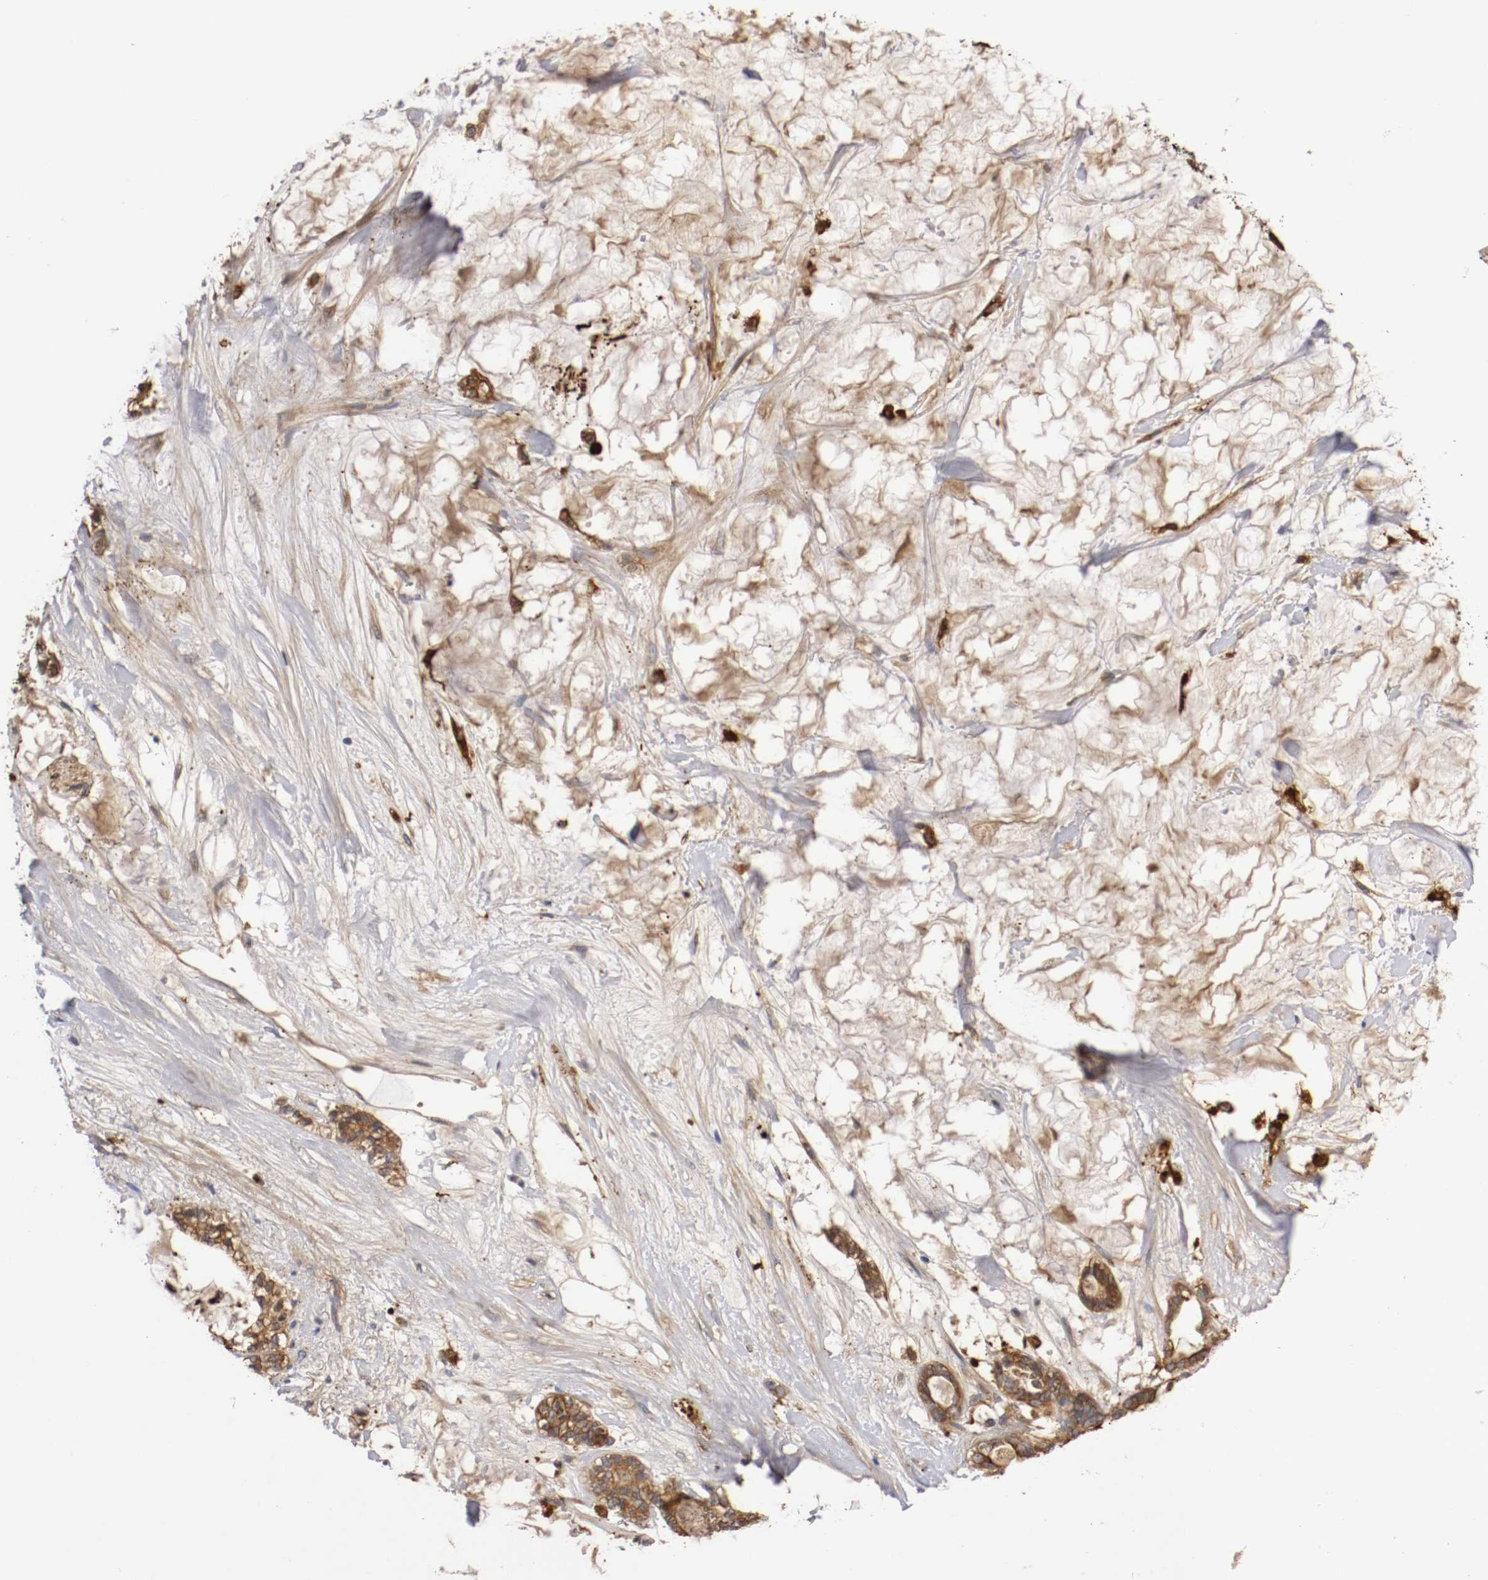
{"staining": {"intensity": "strong", "quantity": ">75%", "location": "cytoplasmic/membranous"}, "tissue": "pancreatic cancer", "cell_type": "Tumor cells", "image_type": "cancer", "snomed": [{"axis": "morphology", "description": "Adenocarcinoma, NOS"}, {"axis": "topography", "description": "Pancreas"}], "caption": "Pancreatic cancer was stained to show a protein in brown. There is high levels of strong cytoplasmic/membranous expression in about >75% of tumor cells.", "gene": "VEZT", "patient": {"sex": "female", "age": 73}}